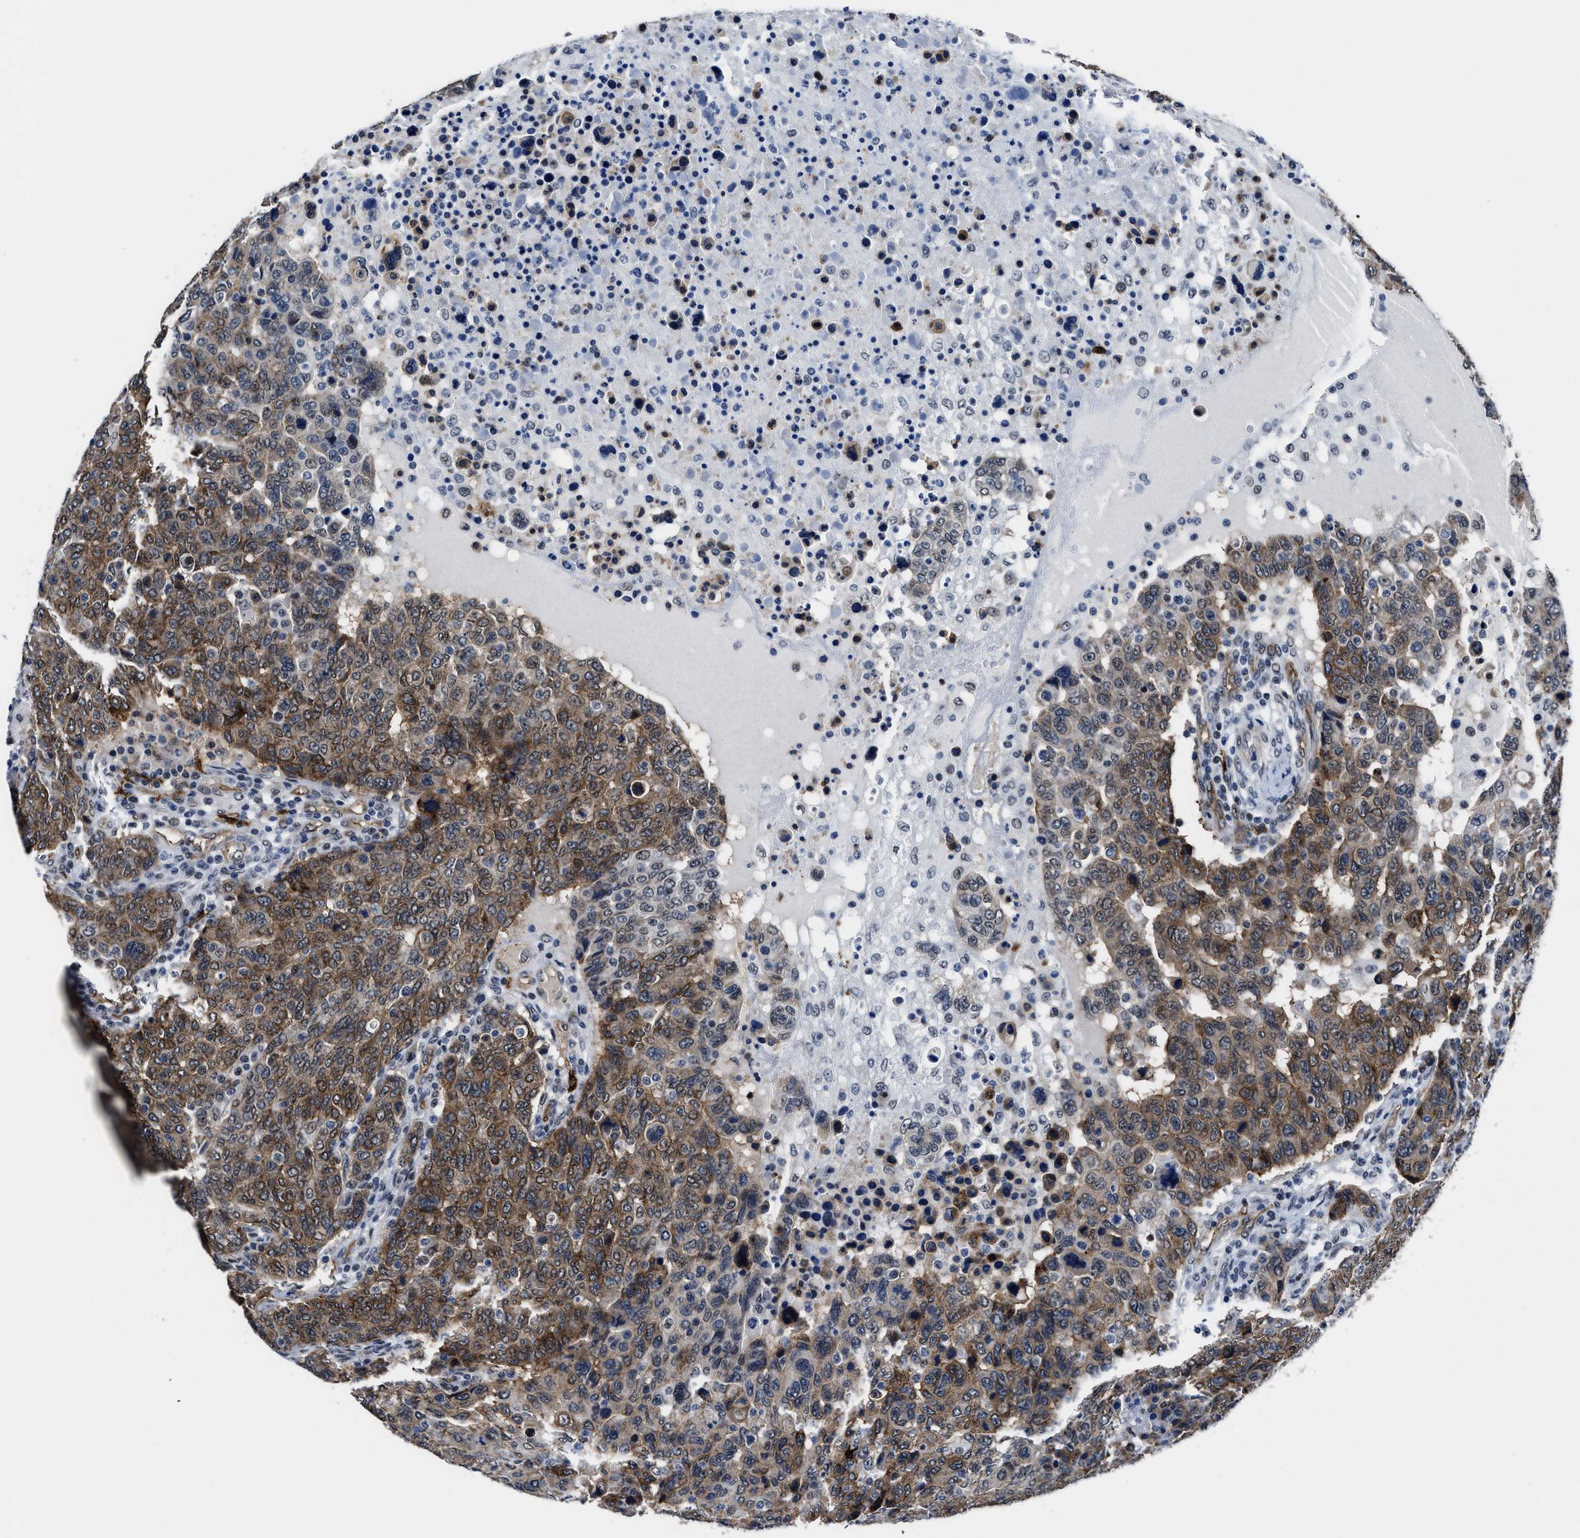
{"staining": {"intensity": "moderate", "quantity": ">75%", "location": "cytoplasmic/membranous"}, "tissue": "breast cancer", "cell_type": "Tumor cells", "image_type": "cancer", "snomed": [{"axis": "morphology", "description": "Duct carcinoma"}, {"axis": "topography", "description": "Breast"}], "caption": "Immunohistochemistry of breast cancer (infiltrating ductal carcinoma) exhibits medium levels of moderate cytoplasmic/membranous staining in about >75% of tumor cells.", "gene": "MARCKSL1", "patient": {"sex": "female", "age": 37}}